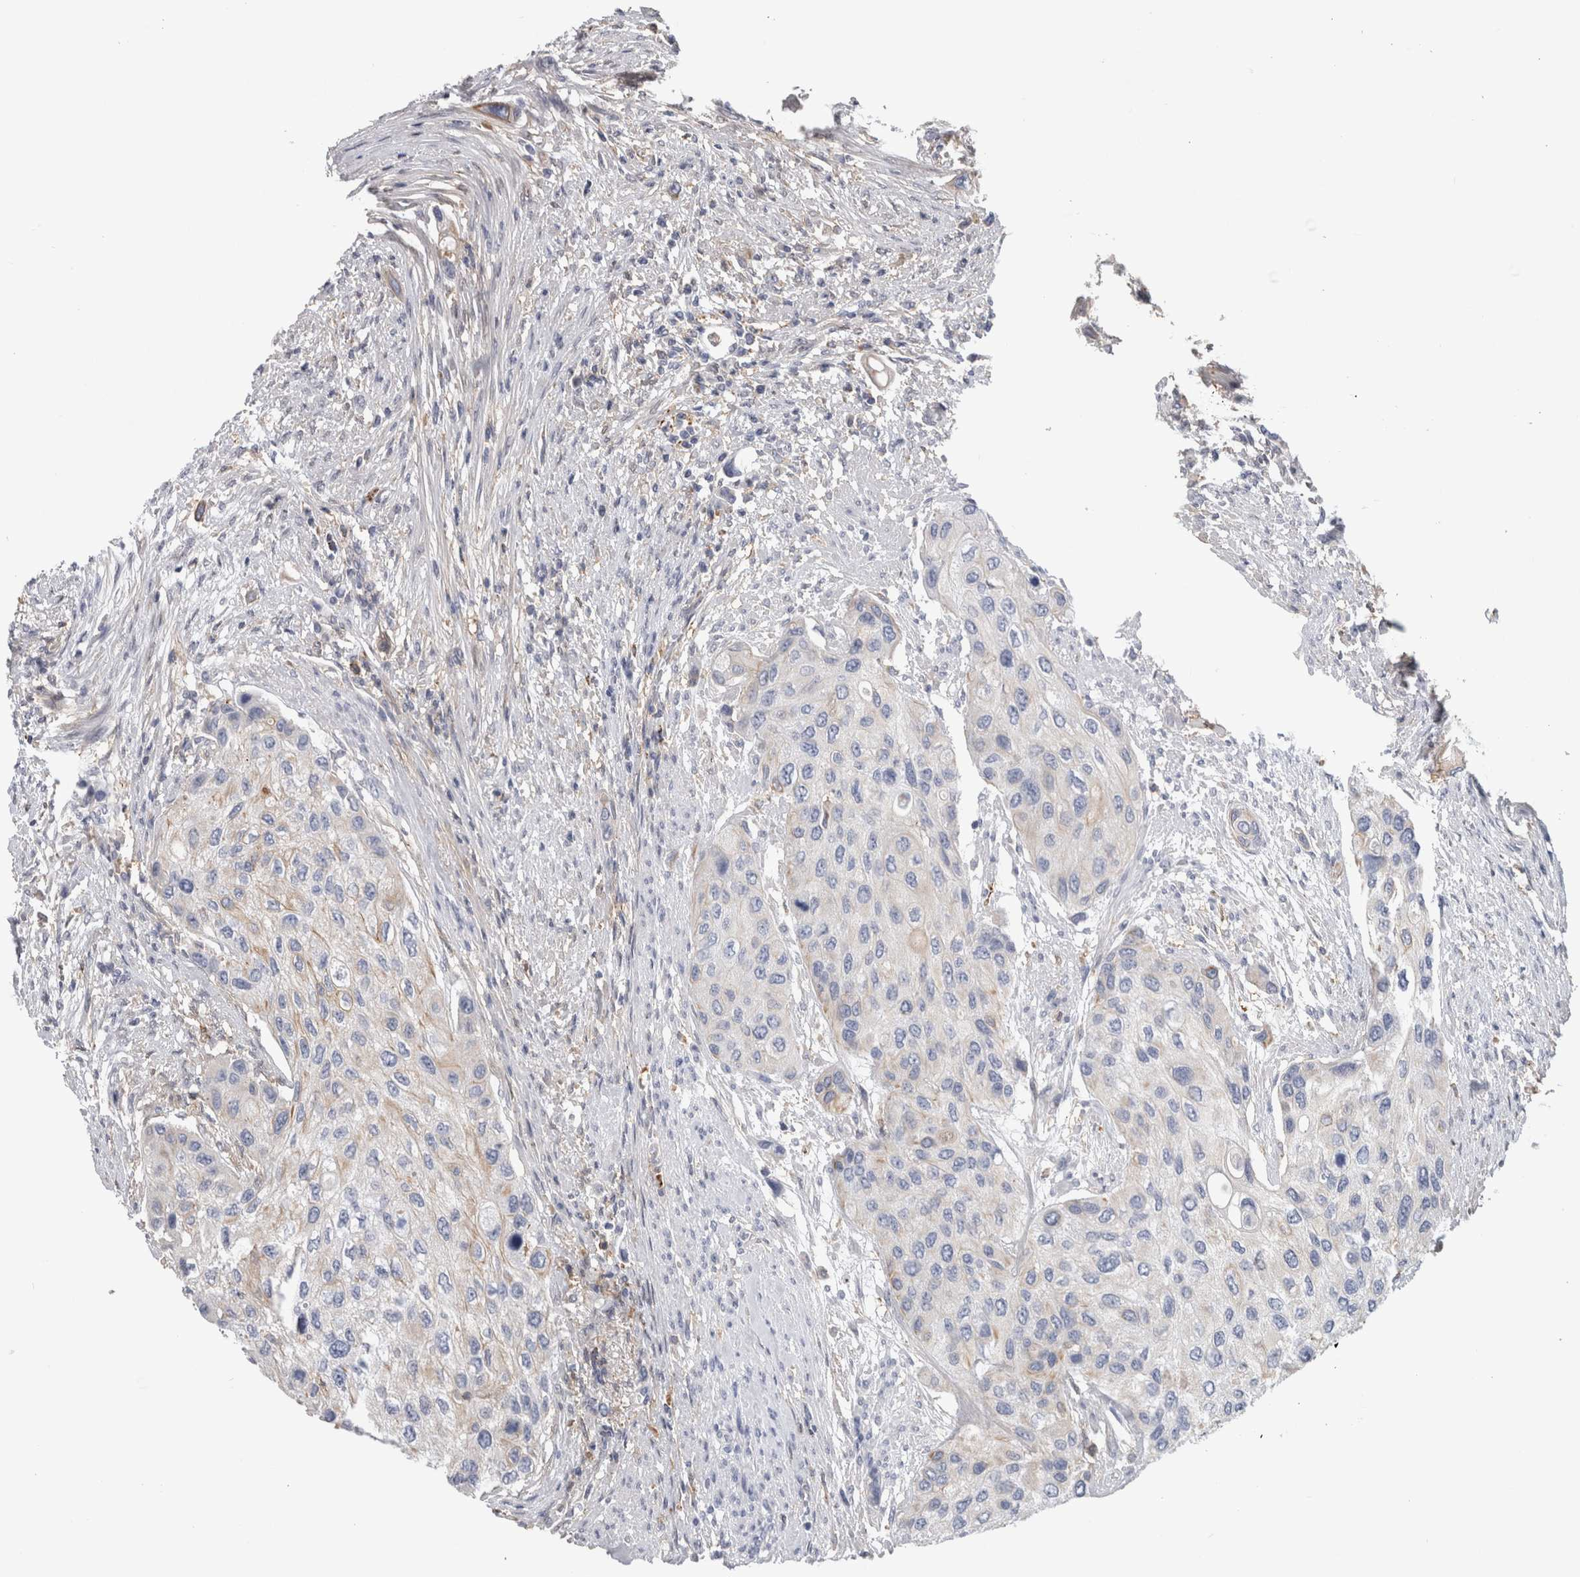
{"staining": {"intensity": "negative", "quantity": "none", "location": "none"}, "tissue": "urothelial cancer", "cell_type": "Tumor cells", "image_type": "cancer", "snomed": [{"axis": "morphology", "description": "Urothelial carcinoma, High grade"}, {"axis": "topography", "description": "Urinary bladder"}], "caption": "There is no significant staining in tumor cells of high-grade urothelial carcinoma.", "gene": "DNAJC24", "patient": {"sex": "female", "age": 56}}